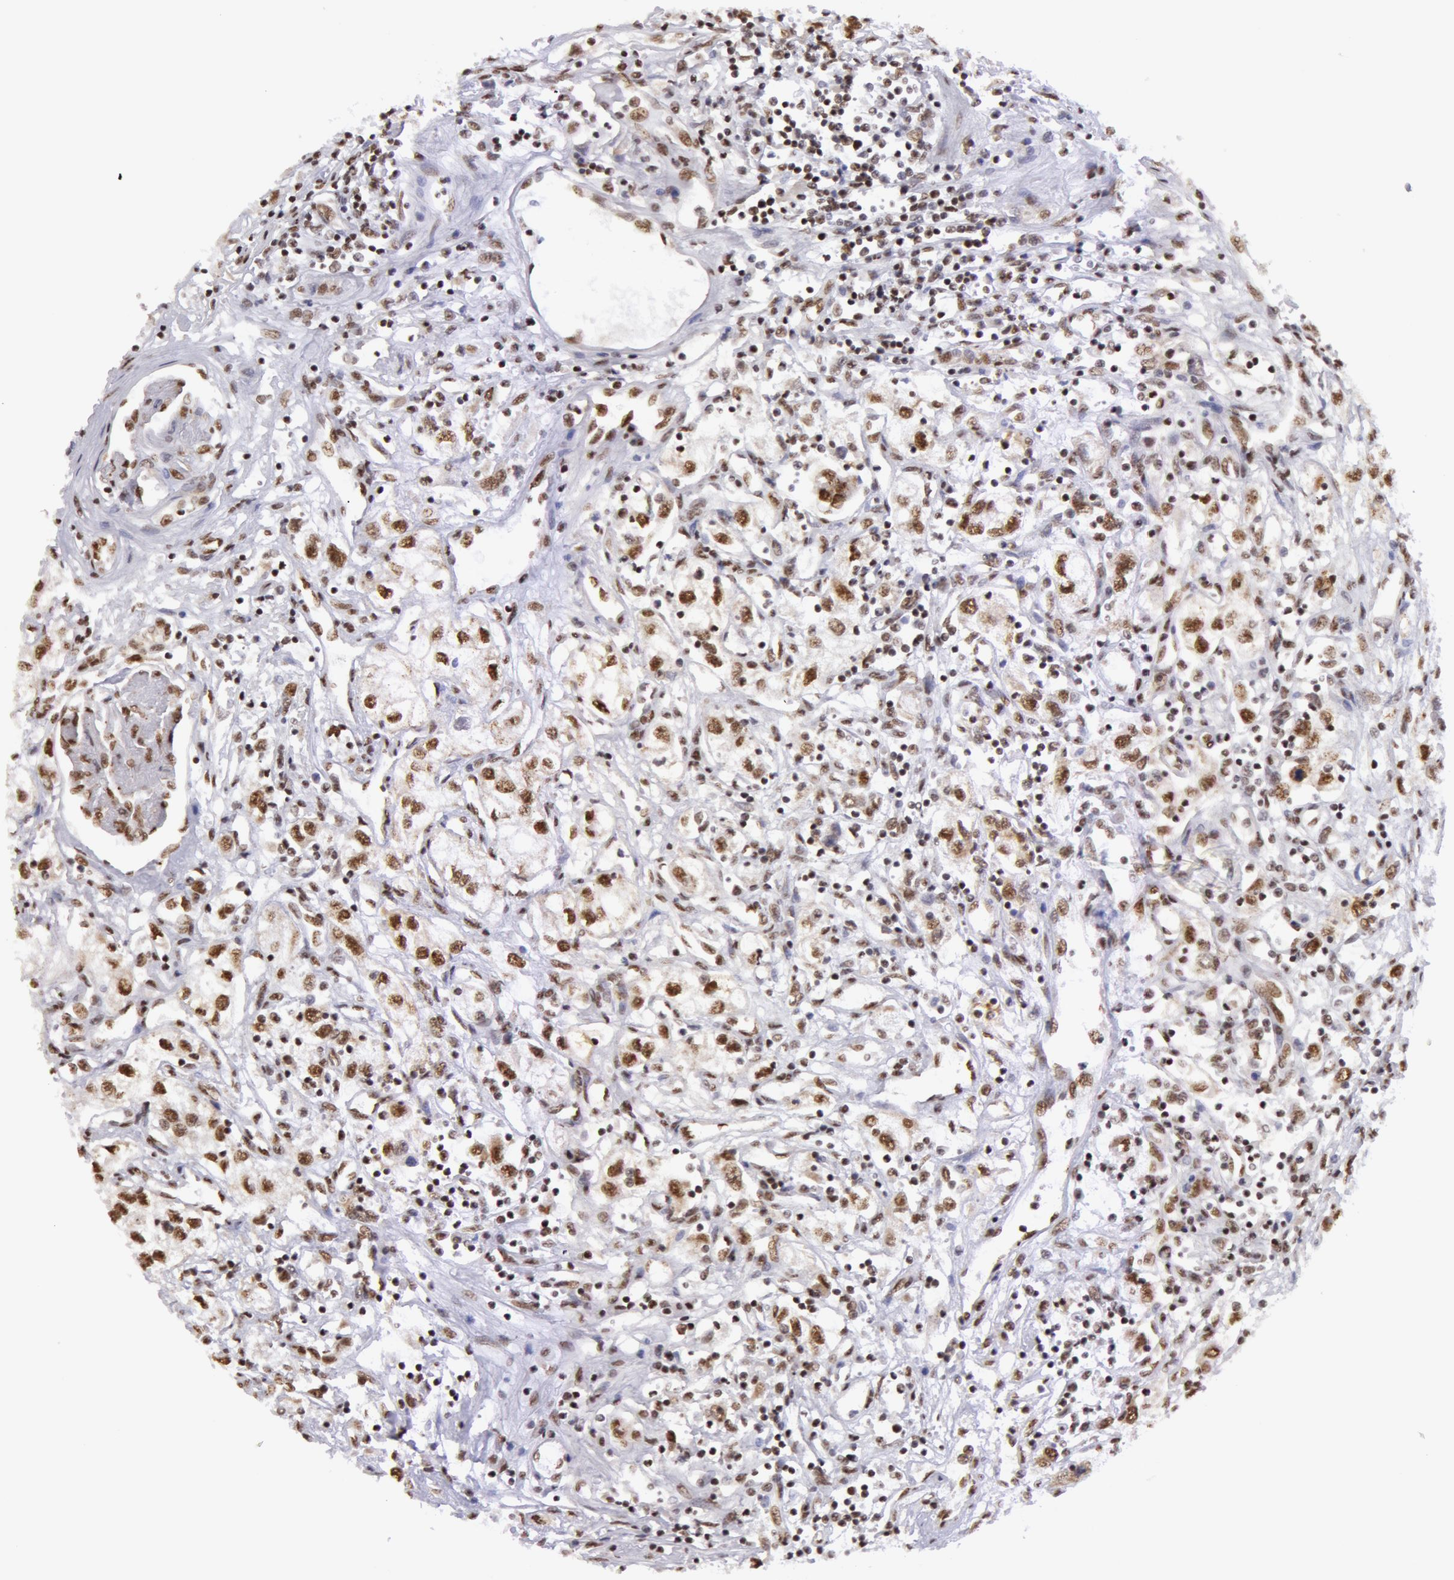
{"staining": {"intensity": "moderate", "quantity": "25%-75%", "location": "nuclear"}, "tissue": "renal cancer", "cell_type": "Tumor cells", "image_type": "cancer", "snomed": [{"axis": "morphology", "description": "Adenocarcinoma, NOS"}, {"axis": "topography", "description": "Kidney"}], "caption": "Immunohistochemistry (IHC) of renal cancer demonstrates medium levels of moderate nuclear staining in about 25%-75% of tumor cells.", "gene": "VRTN", "patient": {"sex": "male", "age": 57}}